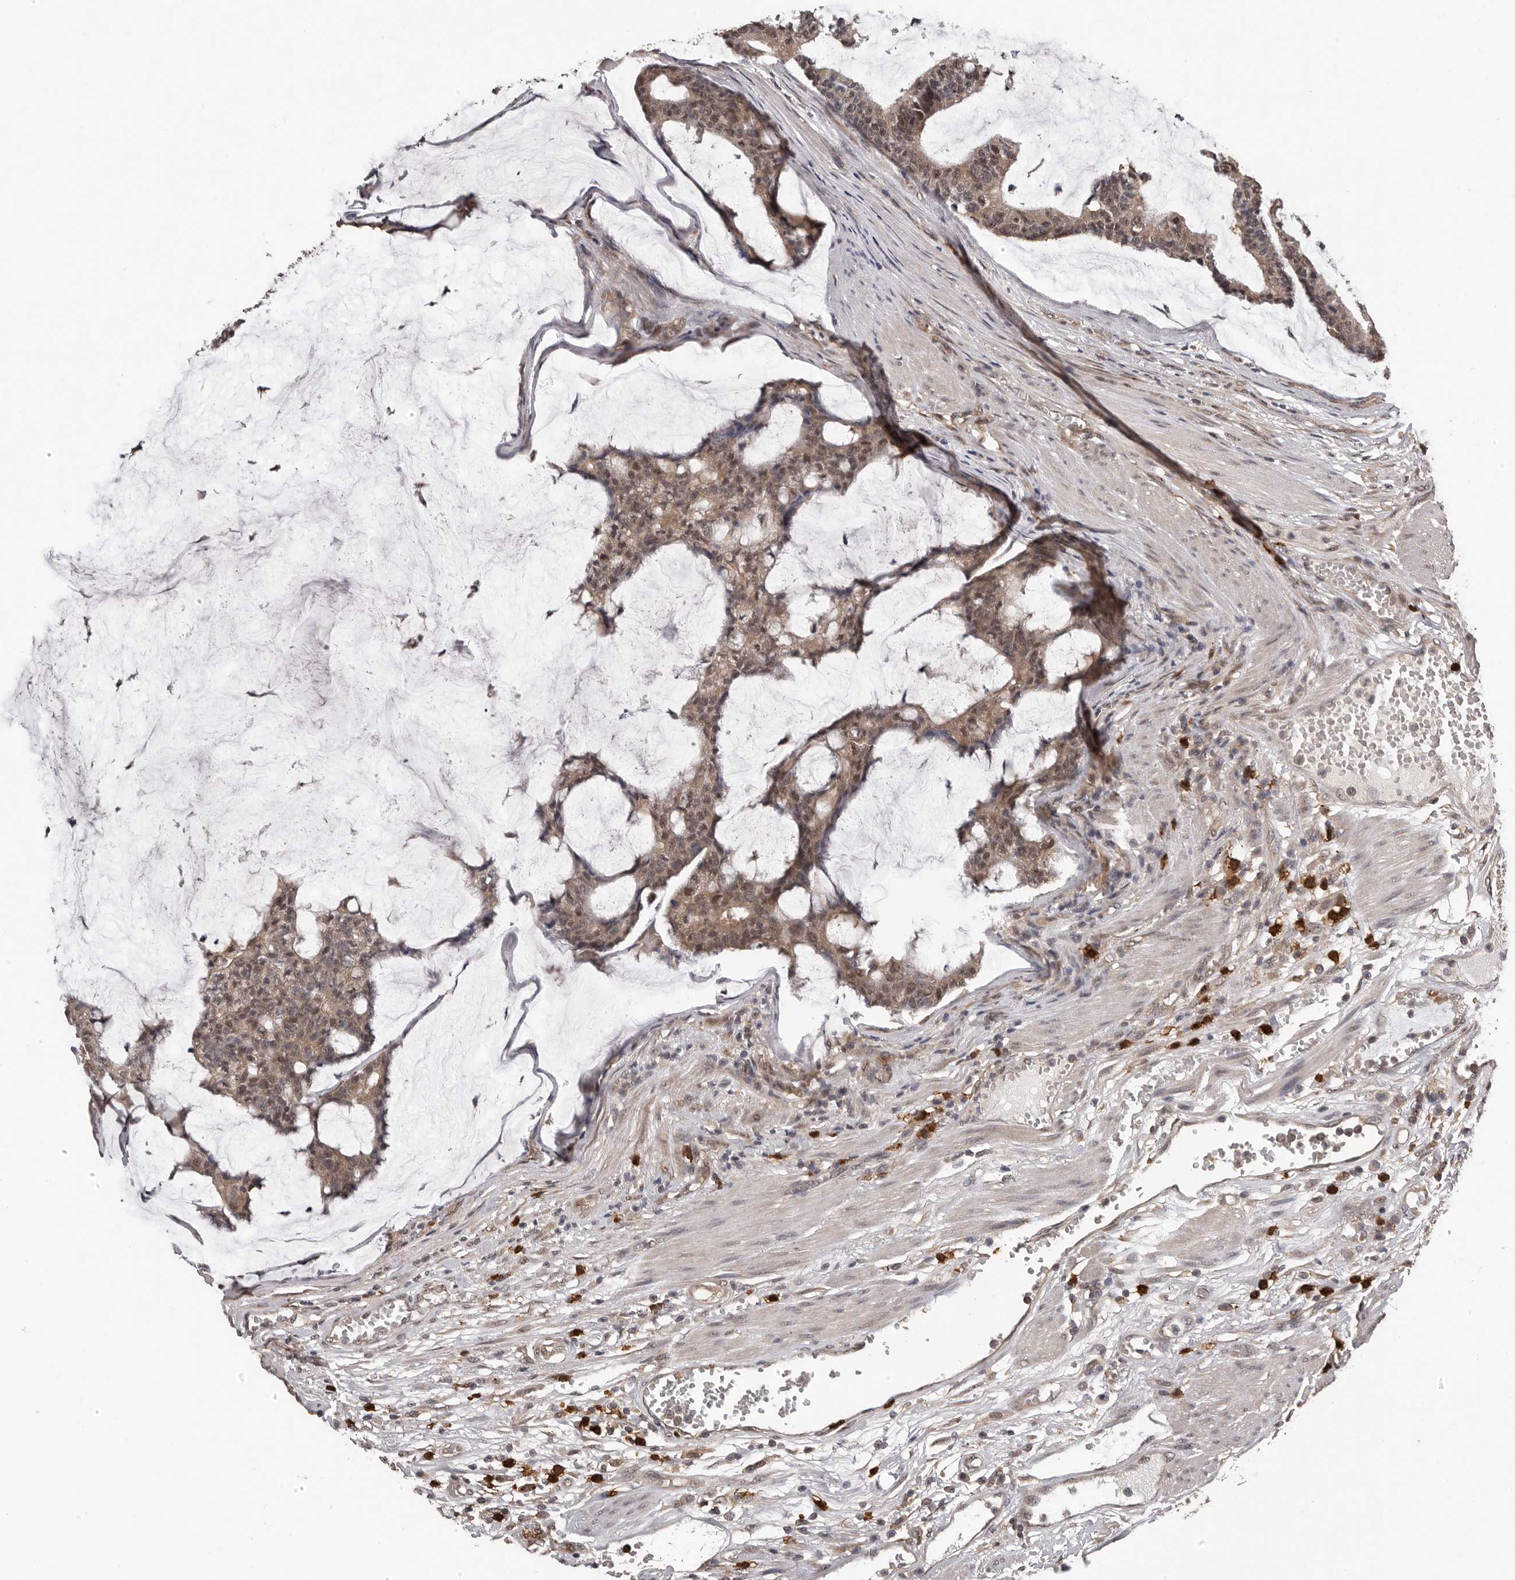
{"staining": {"intensity": "weak", "quantity": ">75%", "location": "cytoplasmic/membranous,nuclear"}, "tissue": "colorectal cancer", "cell_type": "Tumor cells", "image_type": "cancer", "snomed": [{"axis": "morphology", "description": "Adenocarcinoma, NOS"}, {"axis": "topography", "description": "Colon"}], "caption": "Colorectal cancer stained with IHC exhibits weak cytoplasmic/membranous and nuclear staining in about >75% of tumor cells.", "gene": "VPS37A", "patient": {"sex": "female", "age": 84}}